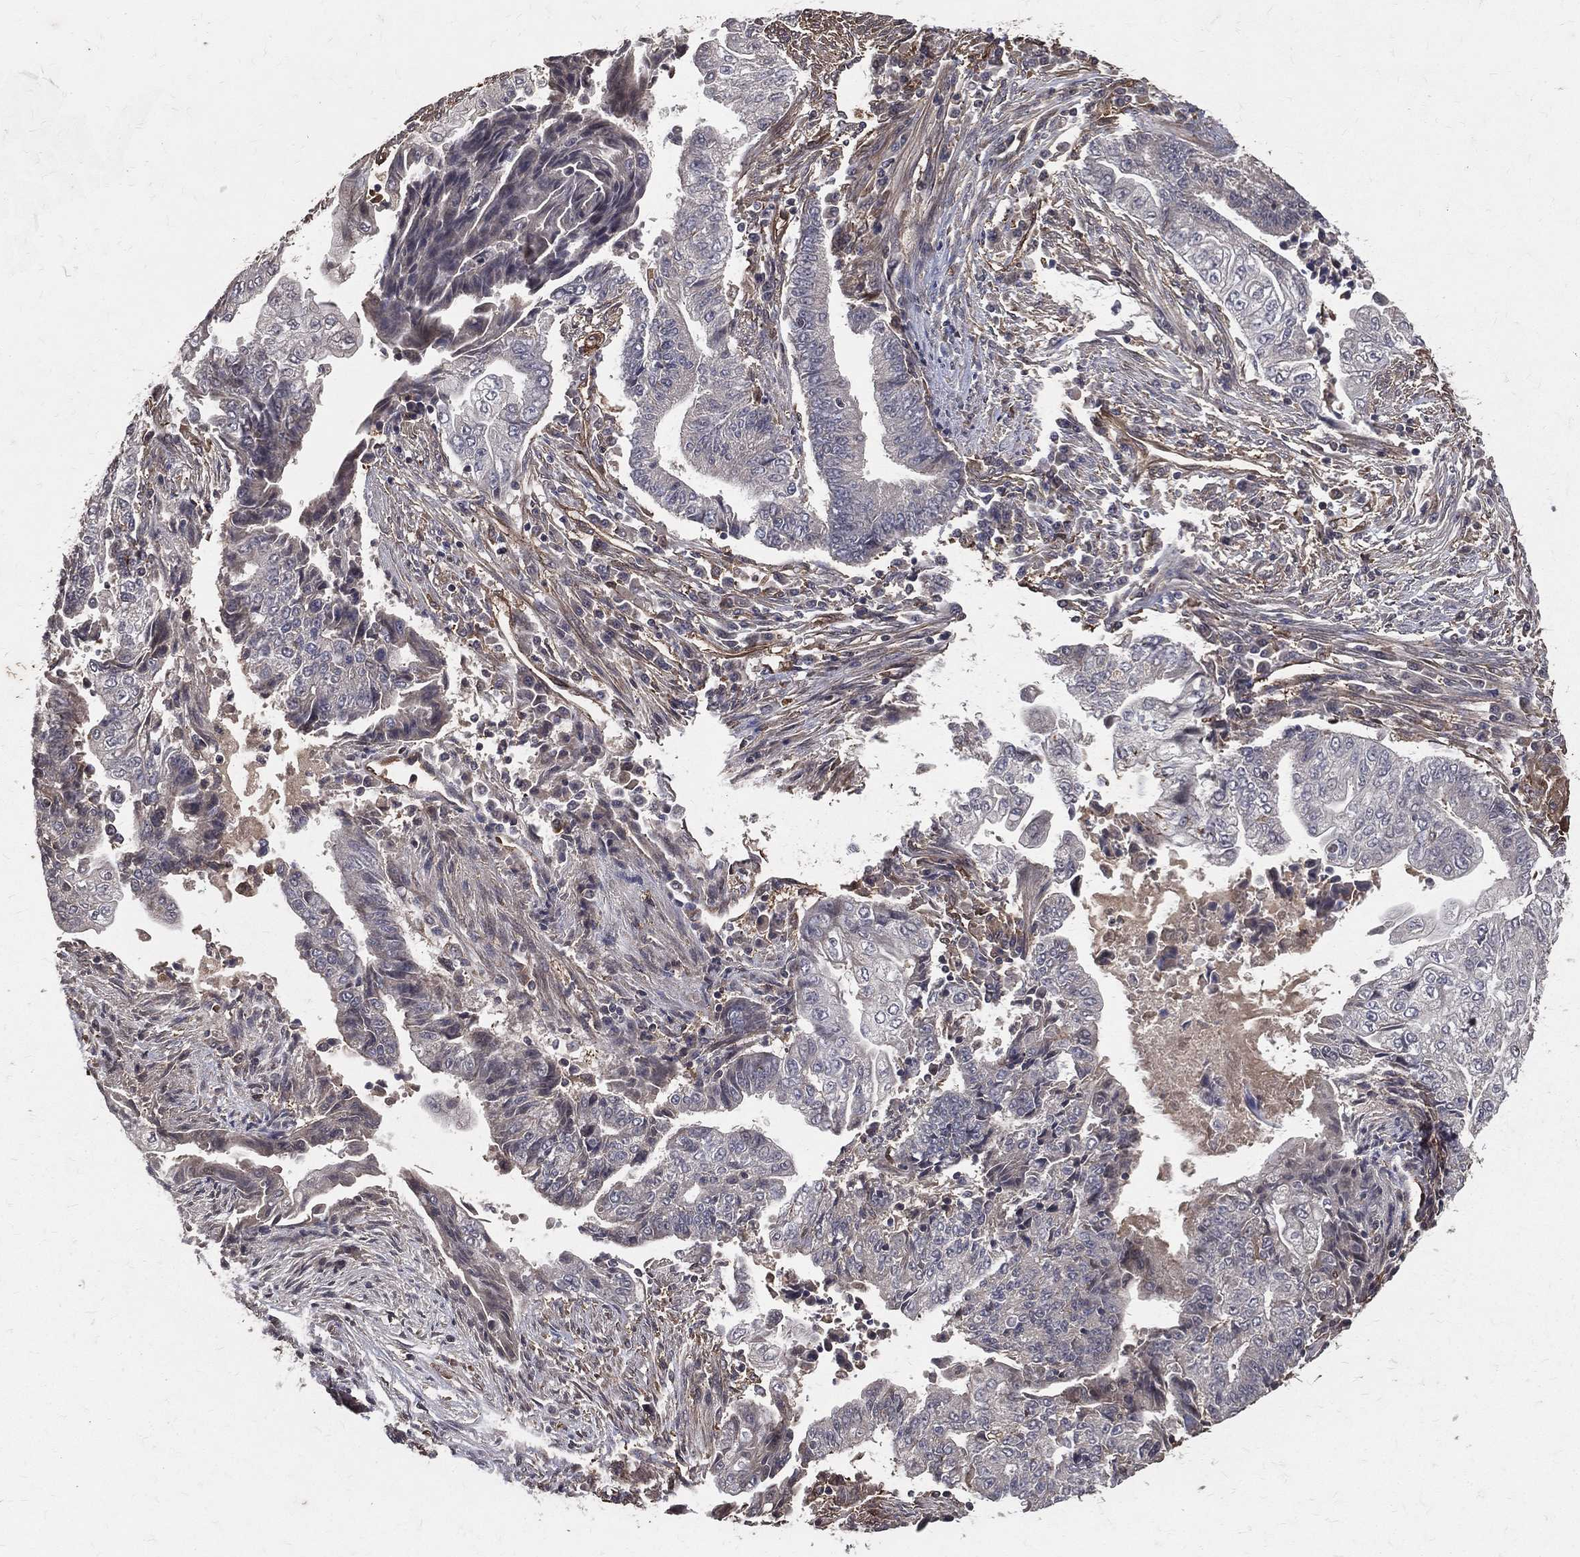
{"staining": {"intensity": "negative", "quantity": "none", "location": "none"}, "tissue": "endometrial cancer", "cell_type": "Tumor cells", "image_type": "cancer", "snomed": [{"axis": "morphology", "description": "Adenocarcinoma, NOS"}, {"axis": "topography", "description": "Uterus"}, {"axis": "topography", "description": "Endometrium"}], "caption": "Immunohistochemistry (IHC) micrograph of neoplastic tissue: human endometrial cancer stained with DAB exhibits no significant protein positivity in tumor cells.", "gene": "DPYSL2", "patient": {"sex": "female", "age": 54}}